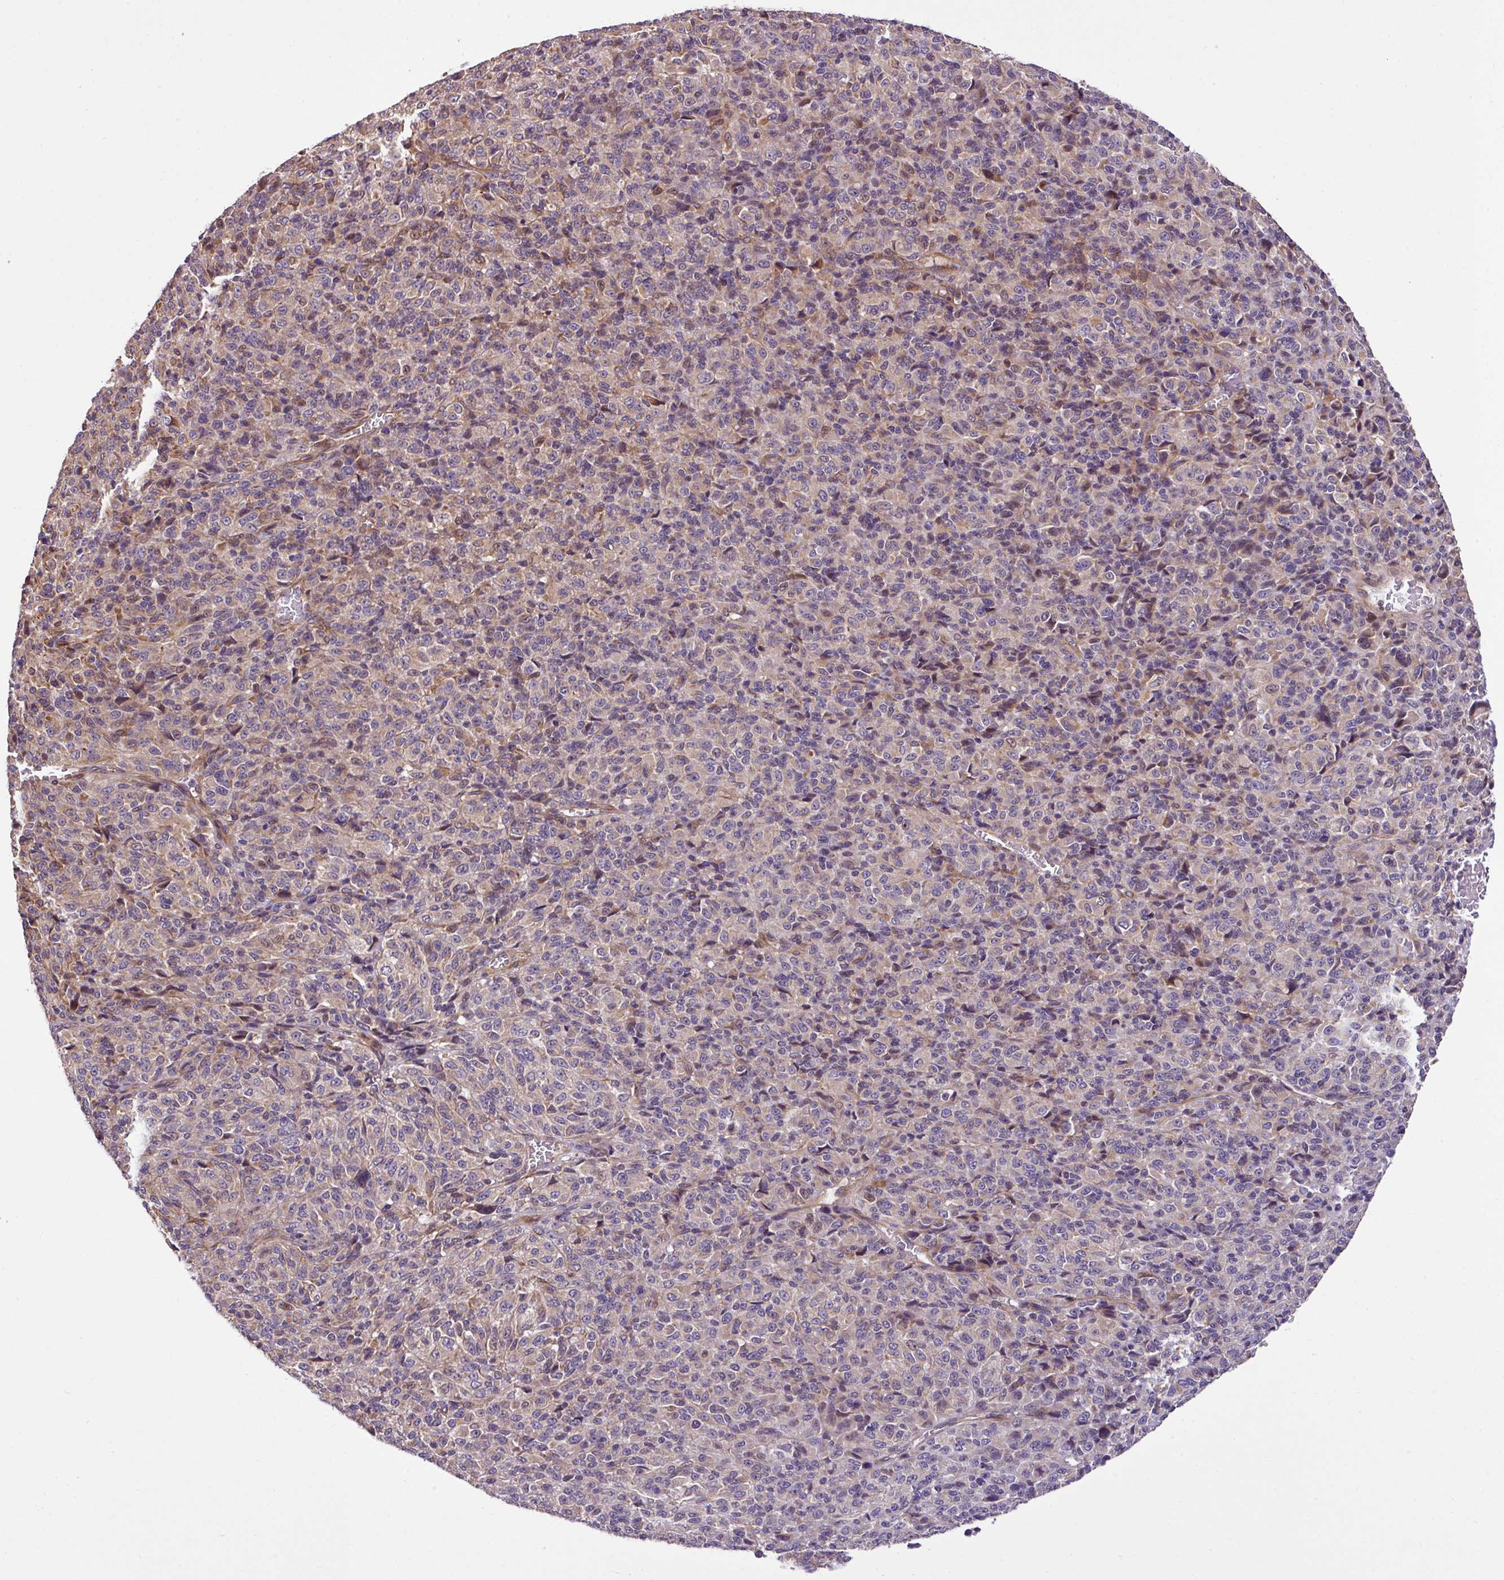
{"staining": {"intensity": "negative", "quantity": "none", "location": "none"}, "tissue": "melanoma", "cell_type": "Tumor cells", "image_type": "cancer", "snomed": [{"axis": "morphology", "description": "Malignant melanoma, Metastatic site"}, {"axis": "topography", "description": "Brain"}], "caption": "IHC of melanoma reveals no expression in tumor cells.", "gene": "DLGAP4", "patient": {"sex": "female", "age": 56}}